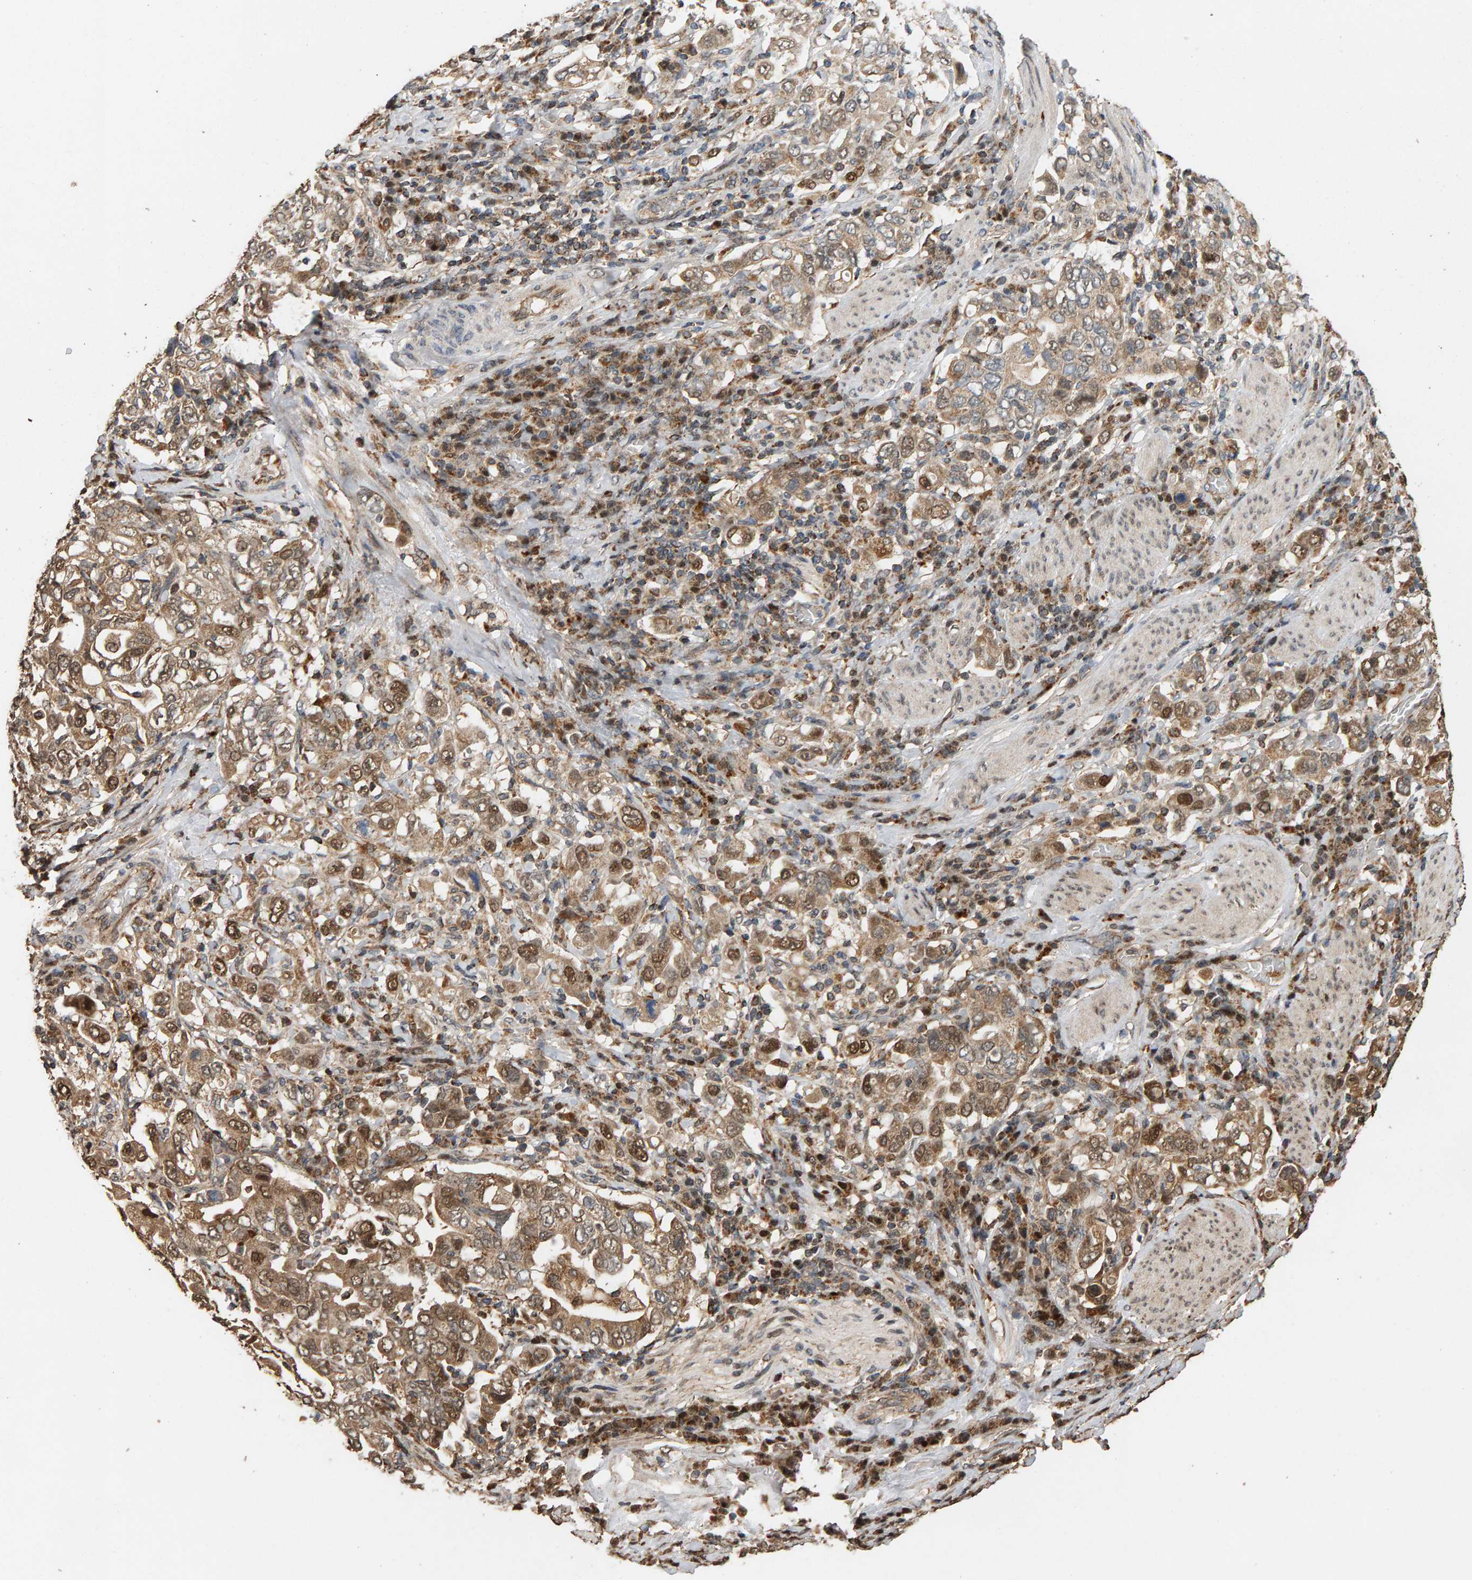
{"staining": {"intensity": "moderate", "quantity": ">75%", "location": "cytoplasmic/membranous,nuclear"}, "tissue": "stomach cancer", "cell_type": "Tumor cells", "image_type": "cancer", "snomed": [{"axis": "morphology", "description": "Adenocarcinoma, NOS"}, {"axis": "topography", "description": "Stomach, upper"}], "caption": "A high-resolution image shows immunohistochemistry (IHC) staining of stomach cancer (adenocarcinoma), which displays moderate cytoplasmic/membranous and nuclear staining in approximately >75% of tumor cells.", "gene": "GSTK1", "patient": {"sex": "male", "age": 62}}